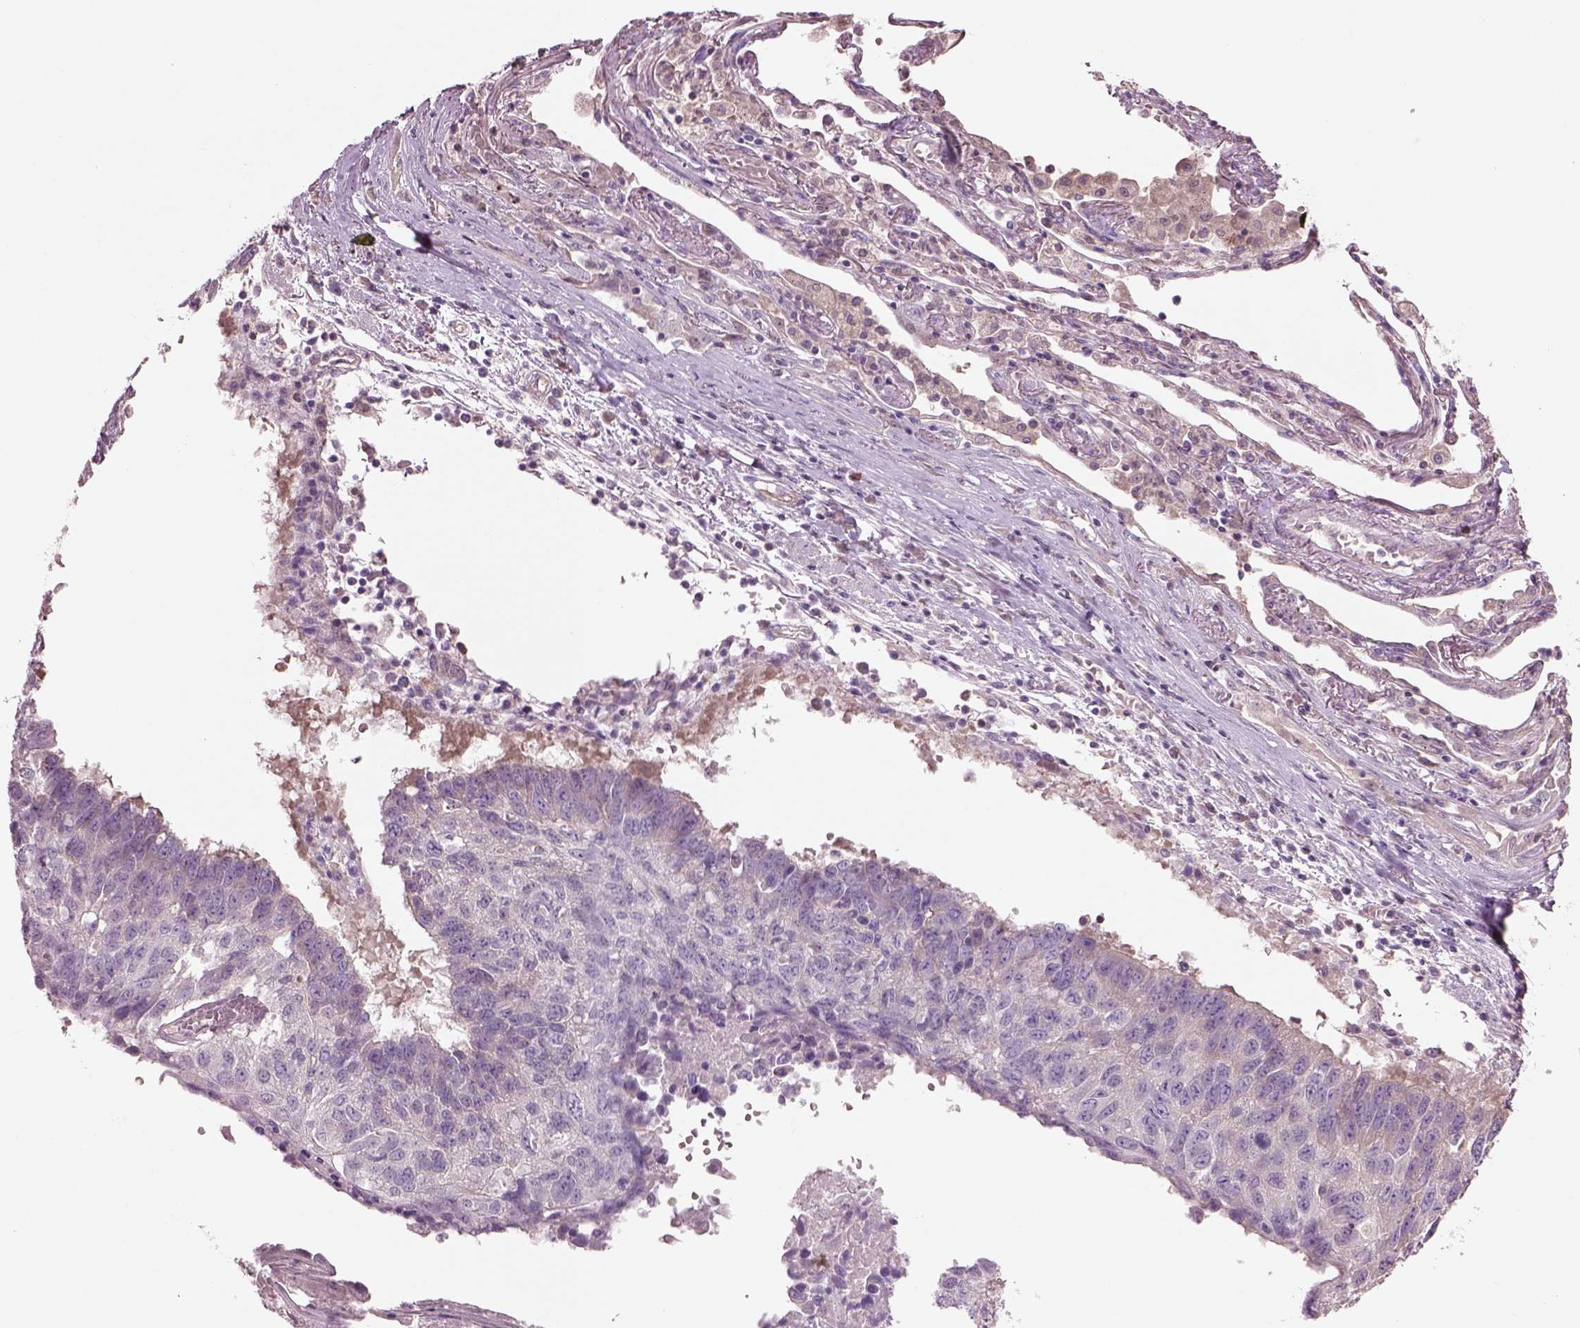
{"staining": {"intensity": "negative", "quantity": "none", "location": "none"}, "tissue": "lung cancer", "cell_type": "Tumor cells", "image_type": "cancer", "snomed": [{"axis": "morphology", "description": "Squamous cell carcinoma, NOS"}, {"axis": "topography", "description": "Lung"}], "caption": "Immunohistochemical staining of lung squamous cell carcinoma exhibits no significant staining in tumor cells. Nuclei are stained in blue.", "gene": "DUOXA2", "patient": {"sex": "male", "age": 73}}